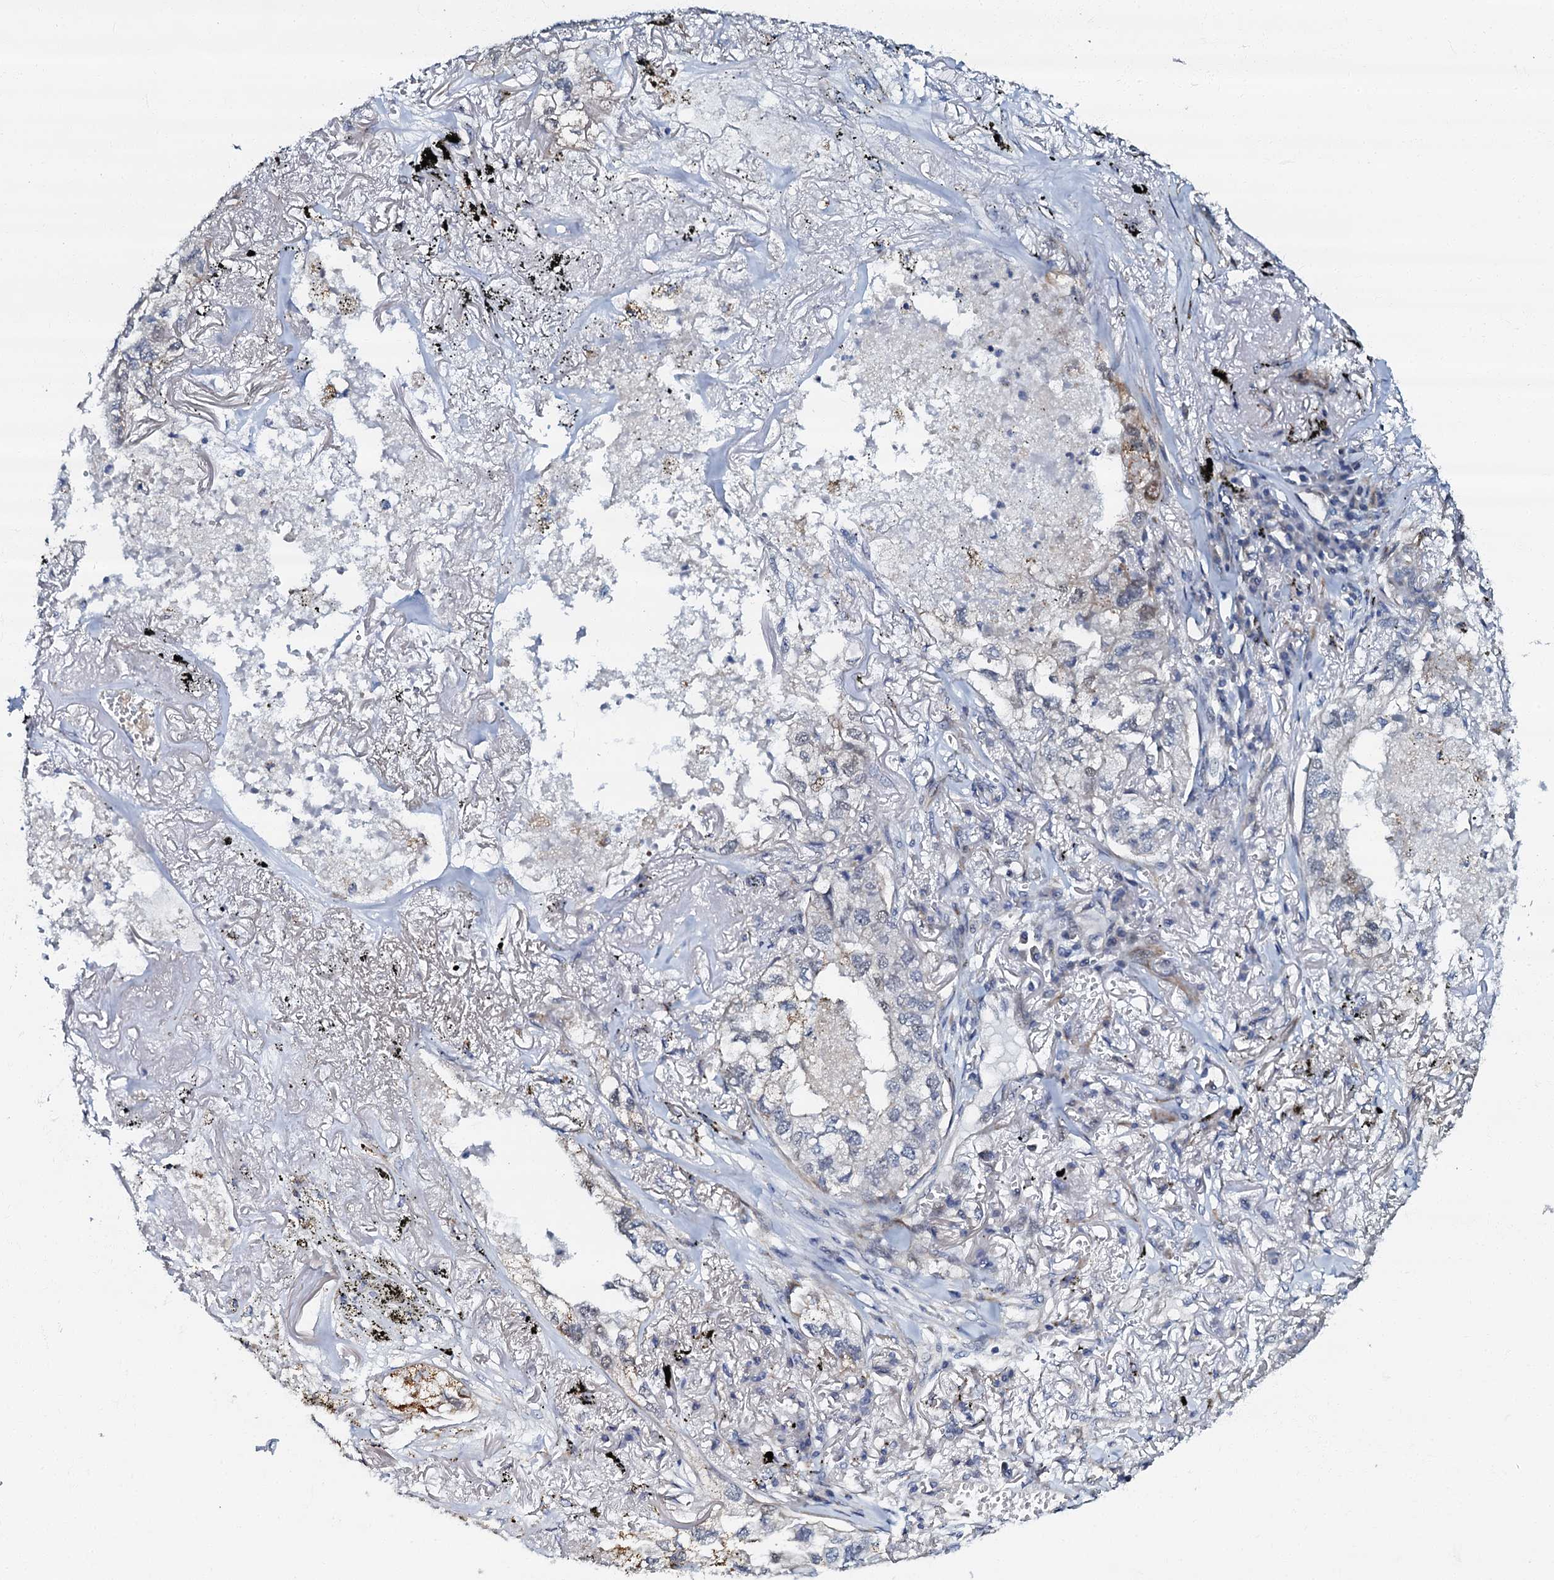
{"staining": {"intensity": "negative", "quantity": "none", "location": "none"}, "tissue": "lung cancer", "cell_type": "Tumor cells", "image_type": "cancer", "snomed": [{"axis": "morphology", "description": "Adenocarcinoma, NOS"}, {"axis": "topography", "description": "Lung"}], "caption": "Photomicrograph shows no protein positivity in tumor cells of lung cancer tissue.", "gene": "OLAH", "patient": {"sex": "male", "age": 65}}